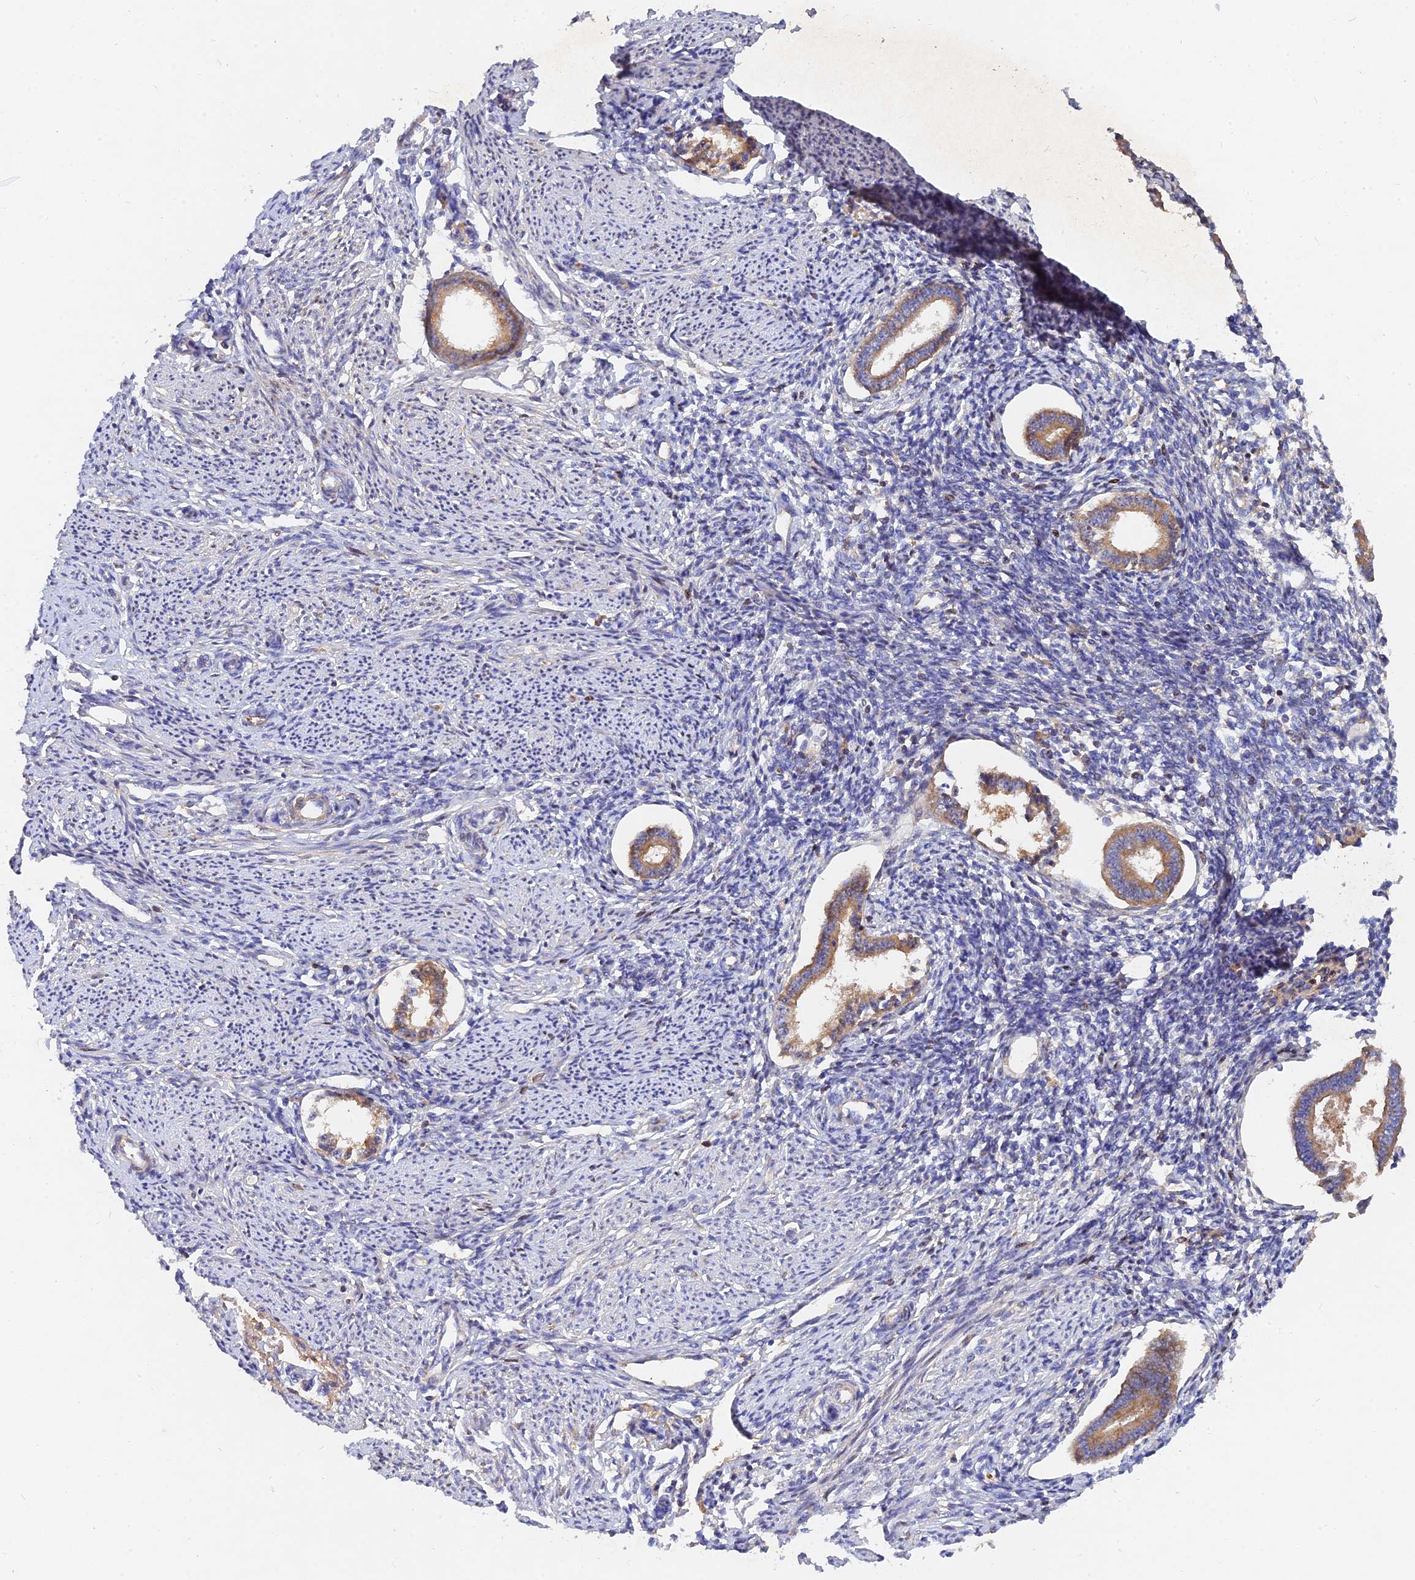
{"staining": {"intensity": "negative", "quantity": "none", "location": "none"}, "tissue": "endometrium", "cell_type": "Cells in endometrial stroma", "image_type": "normal", "snomed": [{"axis": "morphology", "description": "Normal tissue, NOS"}, {"axis": "topography", "description": "Endometrium"}], "caption": "Human endometrium stained for a protein using IHC shows no expression in cells in endometrial stroma.", "gene": "MROH1", "patient": {"sex": "female", "age": 56}}